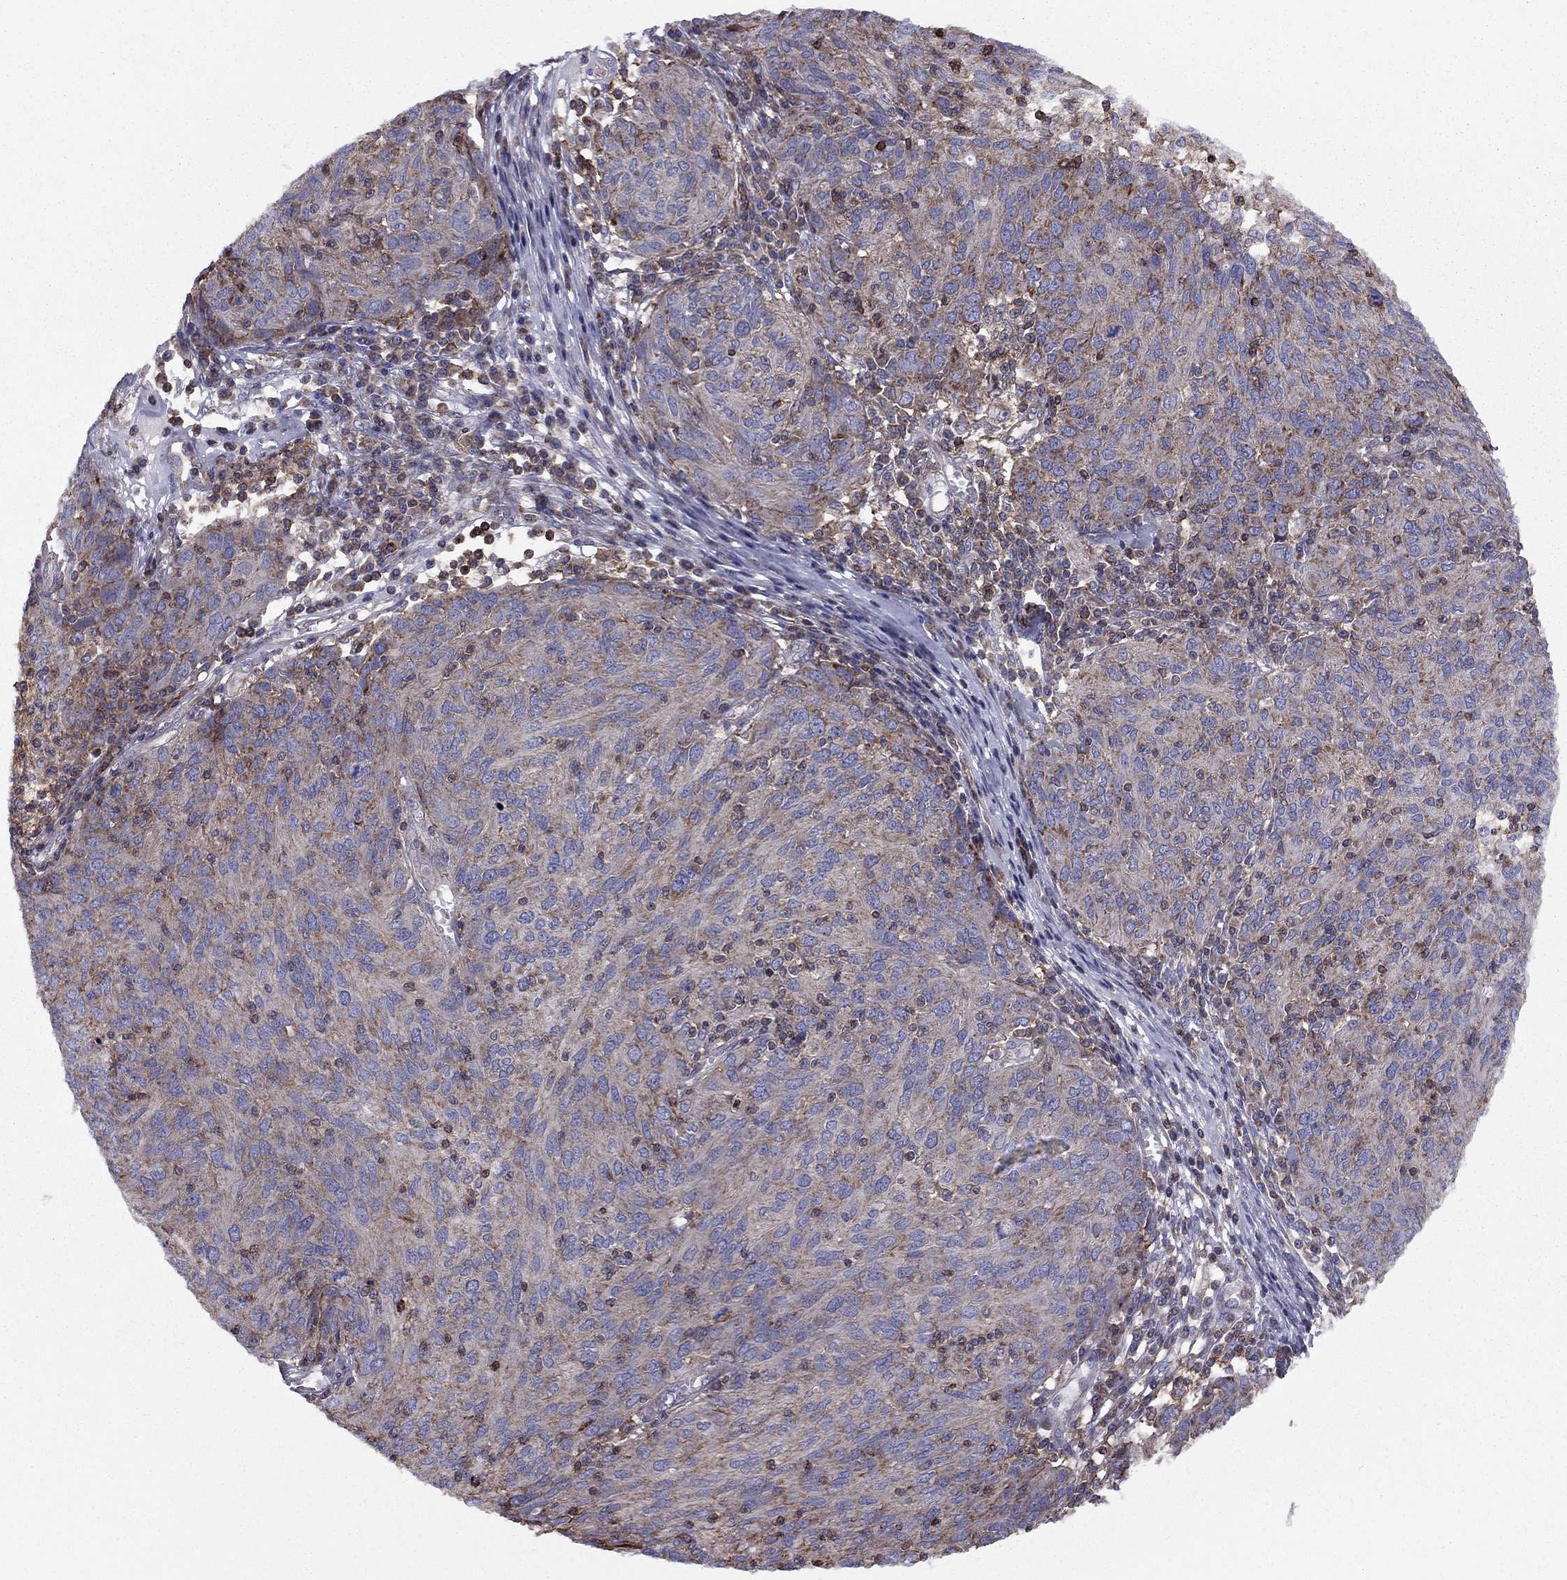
{"staining": {"intensity": "moderate", "quantity": "<25%", "location": "cytoplasmic/membranous"}, "tissue": "ovarian cancer", "cell_type": "Tumor cells", "image_type": "cancer", "snomed": [{"axis": "morphology", "description": "Carcinoma, endometroid"}, {"axis": "topography", "description": "Ovary"}], "caption": "Brown immunohistochemical staining in human ovarian cancer (endometroid carcinoma) exhibits moderate cytoplasmic/membranous expression in about <25% of tumor cells. Nuclei are stained in blue.", "gene": "ALG6", "patient": {"sex": "female", "age": 50}}